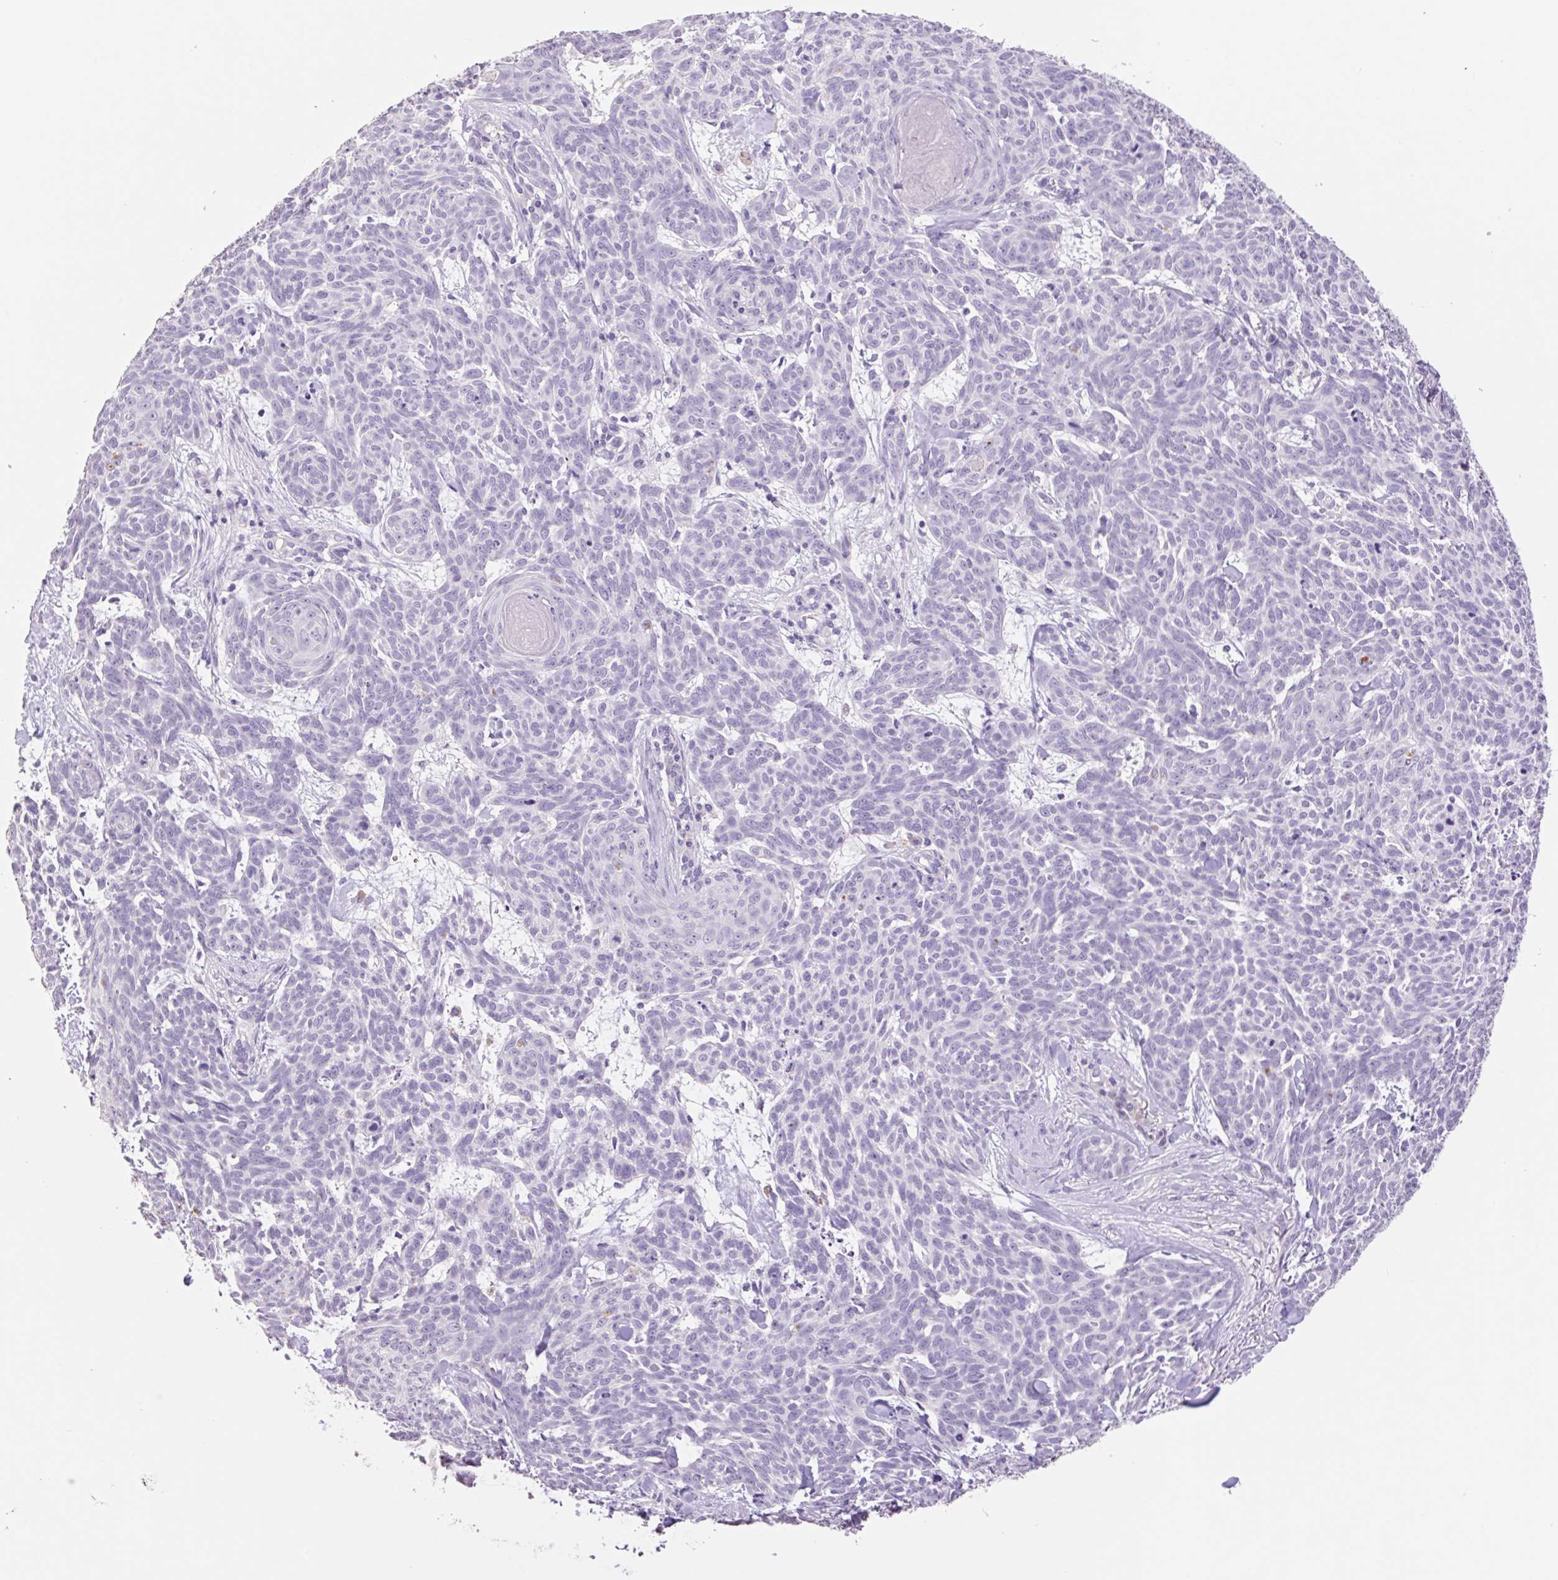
{"staining": {"intensity": "negative", "quantity": "none", "location": "none"}, "tissue": "skin cancer", "cell_type": "Tumor cells", "image_type": "cancer", "snomed": [{"axis": "morphology", "description": "Basal cell carcinoma"}, {"axis": "topography", "description": "Skin"}], "caption": "An immunohistochemistry histopathology image of basal cell carcinoma (skin) is shown. There is no staining in tumor cells of basal cell carcinoma (skin). Brightfield microscopy of immunohistochemistry stained with DAB (brown) and hematoxylin (blue), captured at high magnification.", "gene": "HCRTR2", "patient": {"sex": "female", "age": 93}}